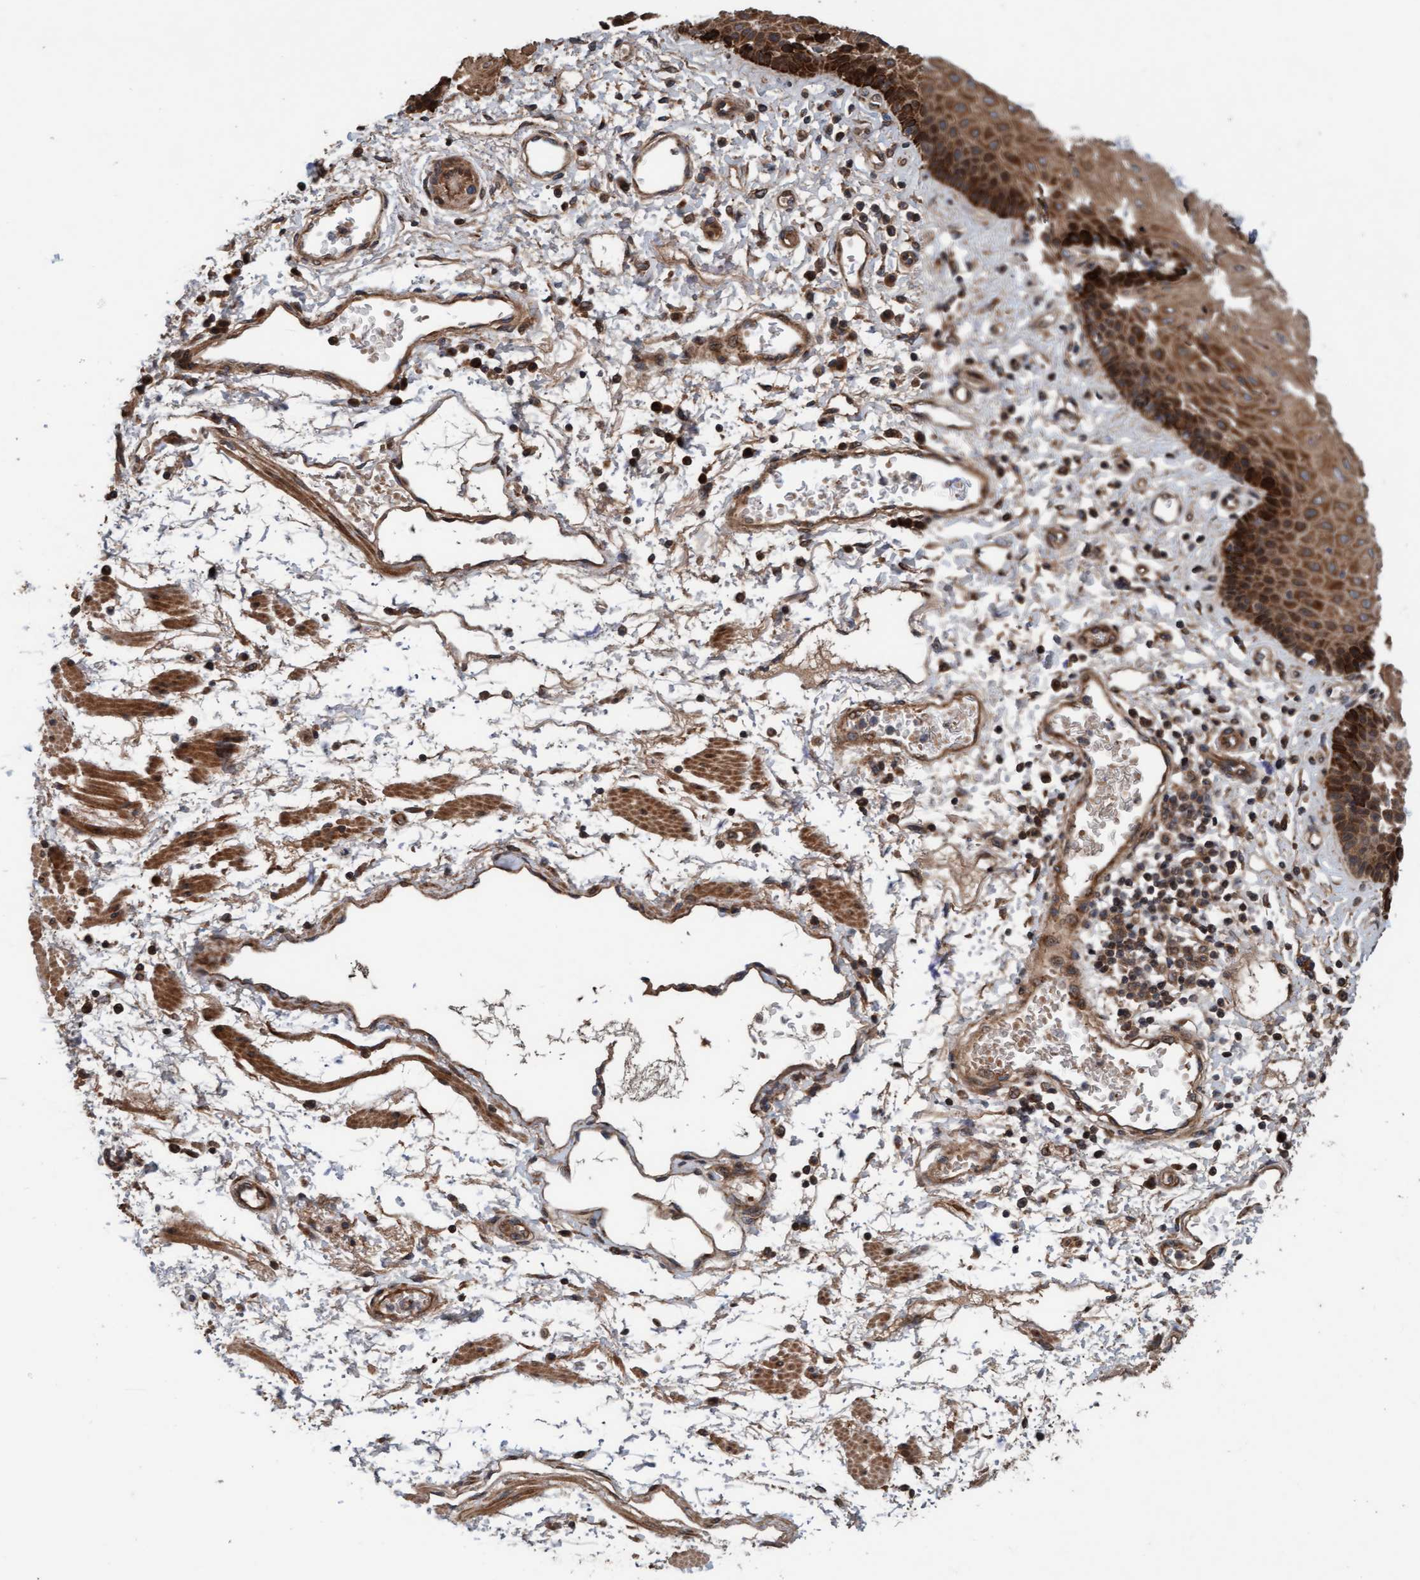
{"staining": {"intensity": "strong", "quantity": "25%-75%", "location": "cytoplasmic/membranous,nuclear"}, "tissue": "esophagus", "cell_type": "Squamous epithelial cells", "image_type": "normal", "snomed": [{"axis": "morphology", "description": "Normal tissue, NOS"}, {"axis": "topography", "description": "Esophagus"}], "caption": "A brown stain shows strong cytoplasmic/membranous,nuclear staining of a protein in squamous epithelial cells of normal esophagus.", "gene": "MLXIP", "patient": {"sex": "male", "age": 54}}